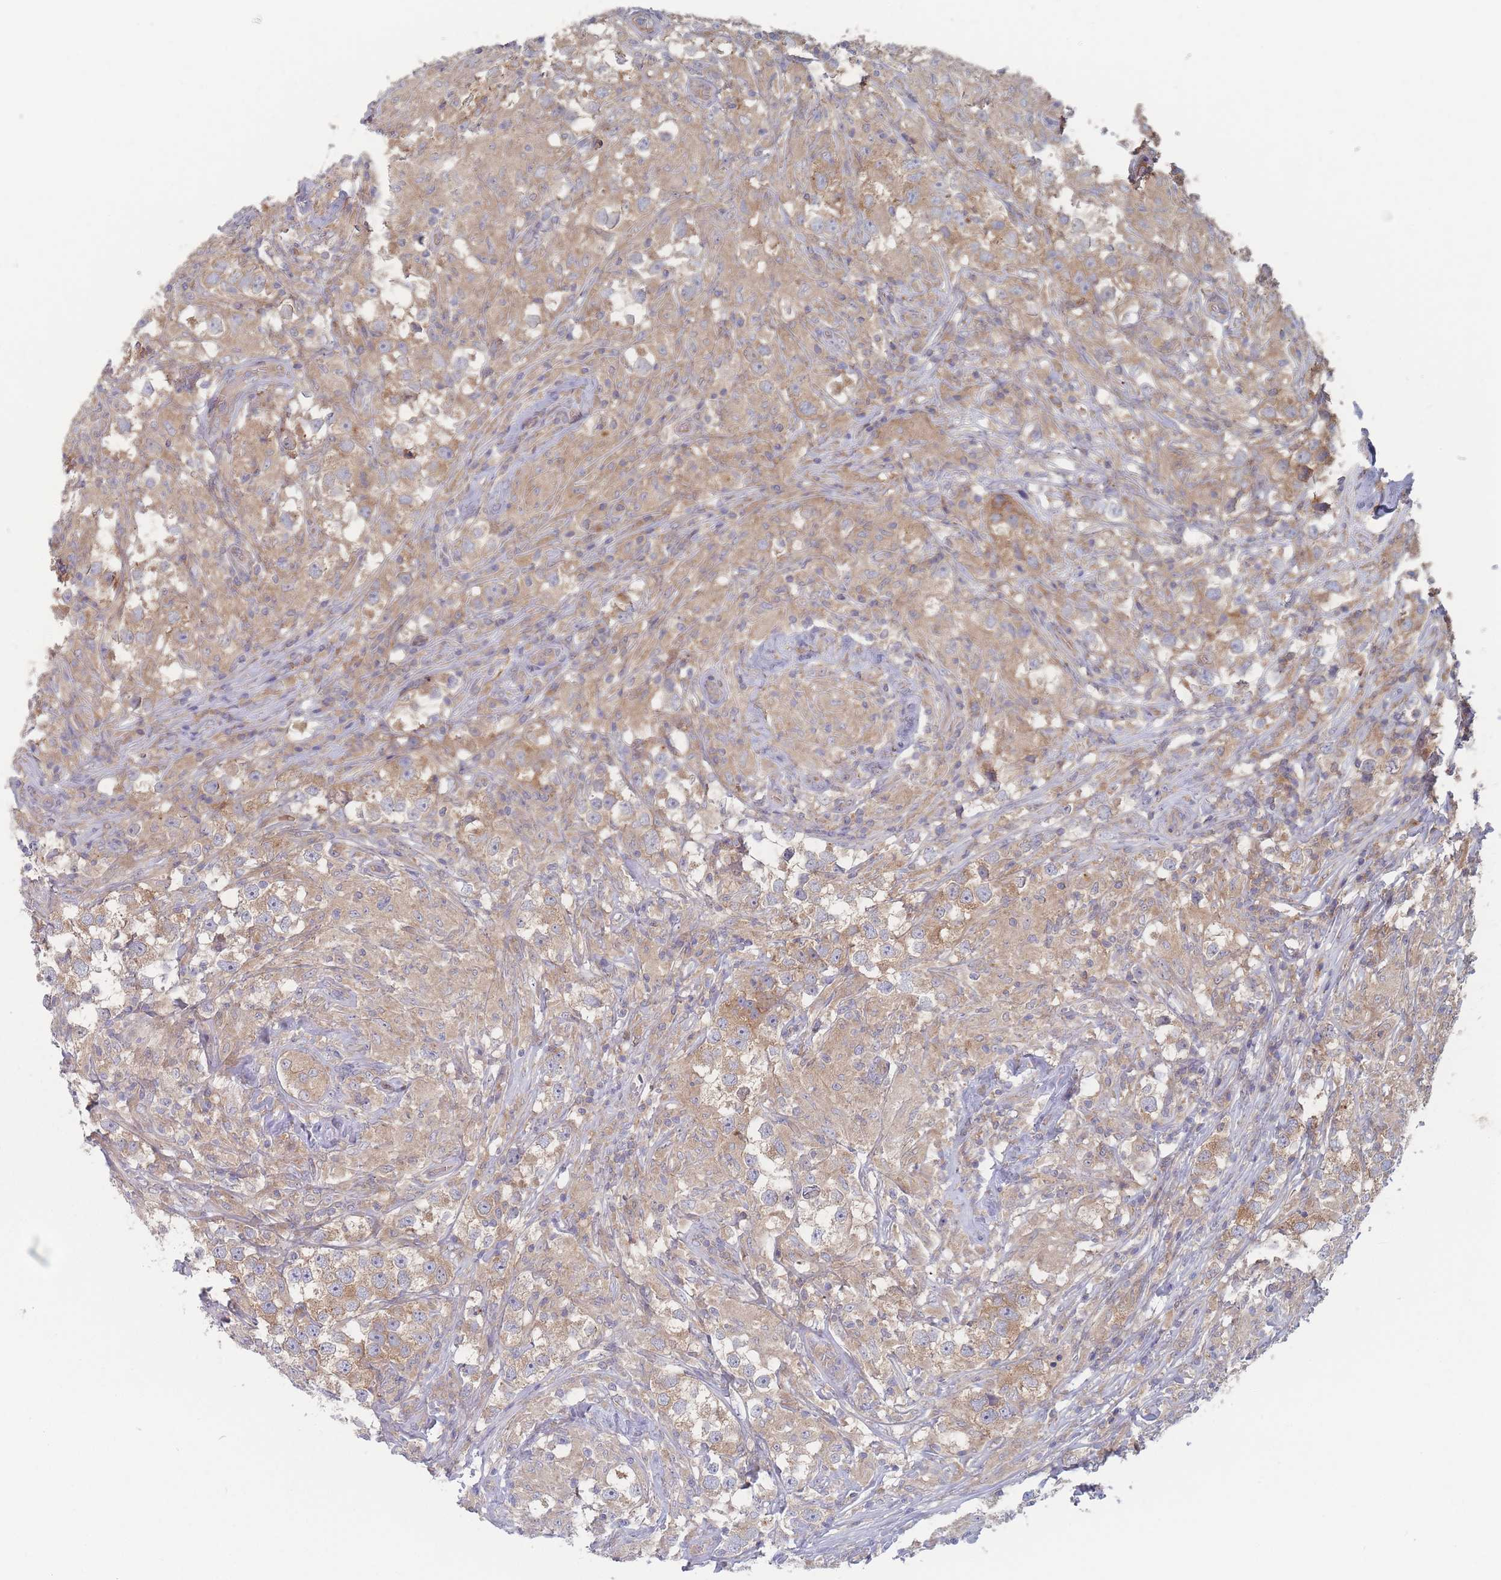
{"staining": {"intensity": "moderate", "quantity": ">75%", "location": "cytoplasmic/membranous"}, "tissue": "testis cancer", "cell_type": "Tumor cells", "image_type": "cancer", "snomed": [{"axis": "morphology", "description": "Seminoma, NOS"}, {"axis": "topography", "description": "Testis"}], "caption": "Immunohistochemistry (IHC) histopathology image of neoplastic tissue: seminoma (testis) stained using immunohistochemistry (IHC) demonstrates medium levels of moderate protein expression localized specifically in the cytoplasmic/membranous of tumor cells, appearing as a cytoplasmic/membranous brown color.", "gene": "EFCC1", "patient": {"sex": "male", "age": 46}}